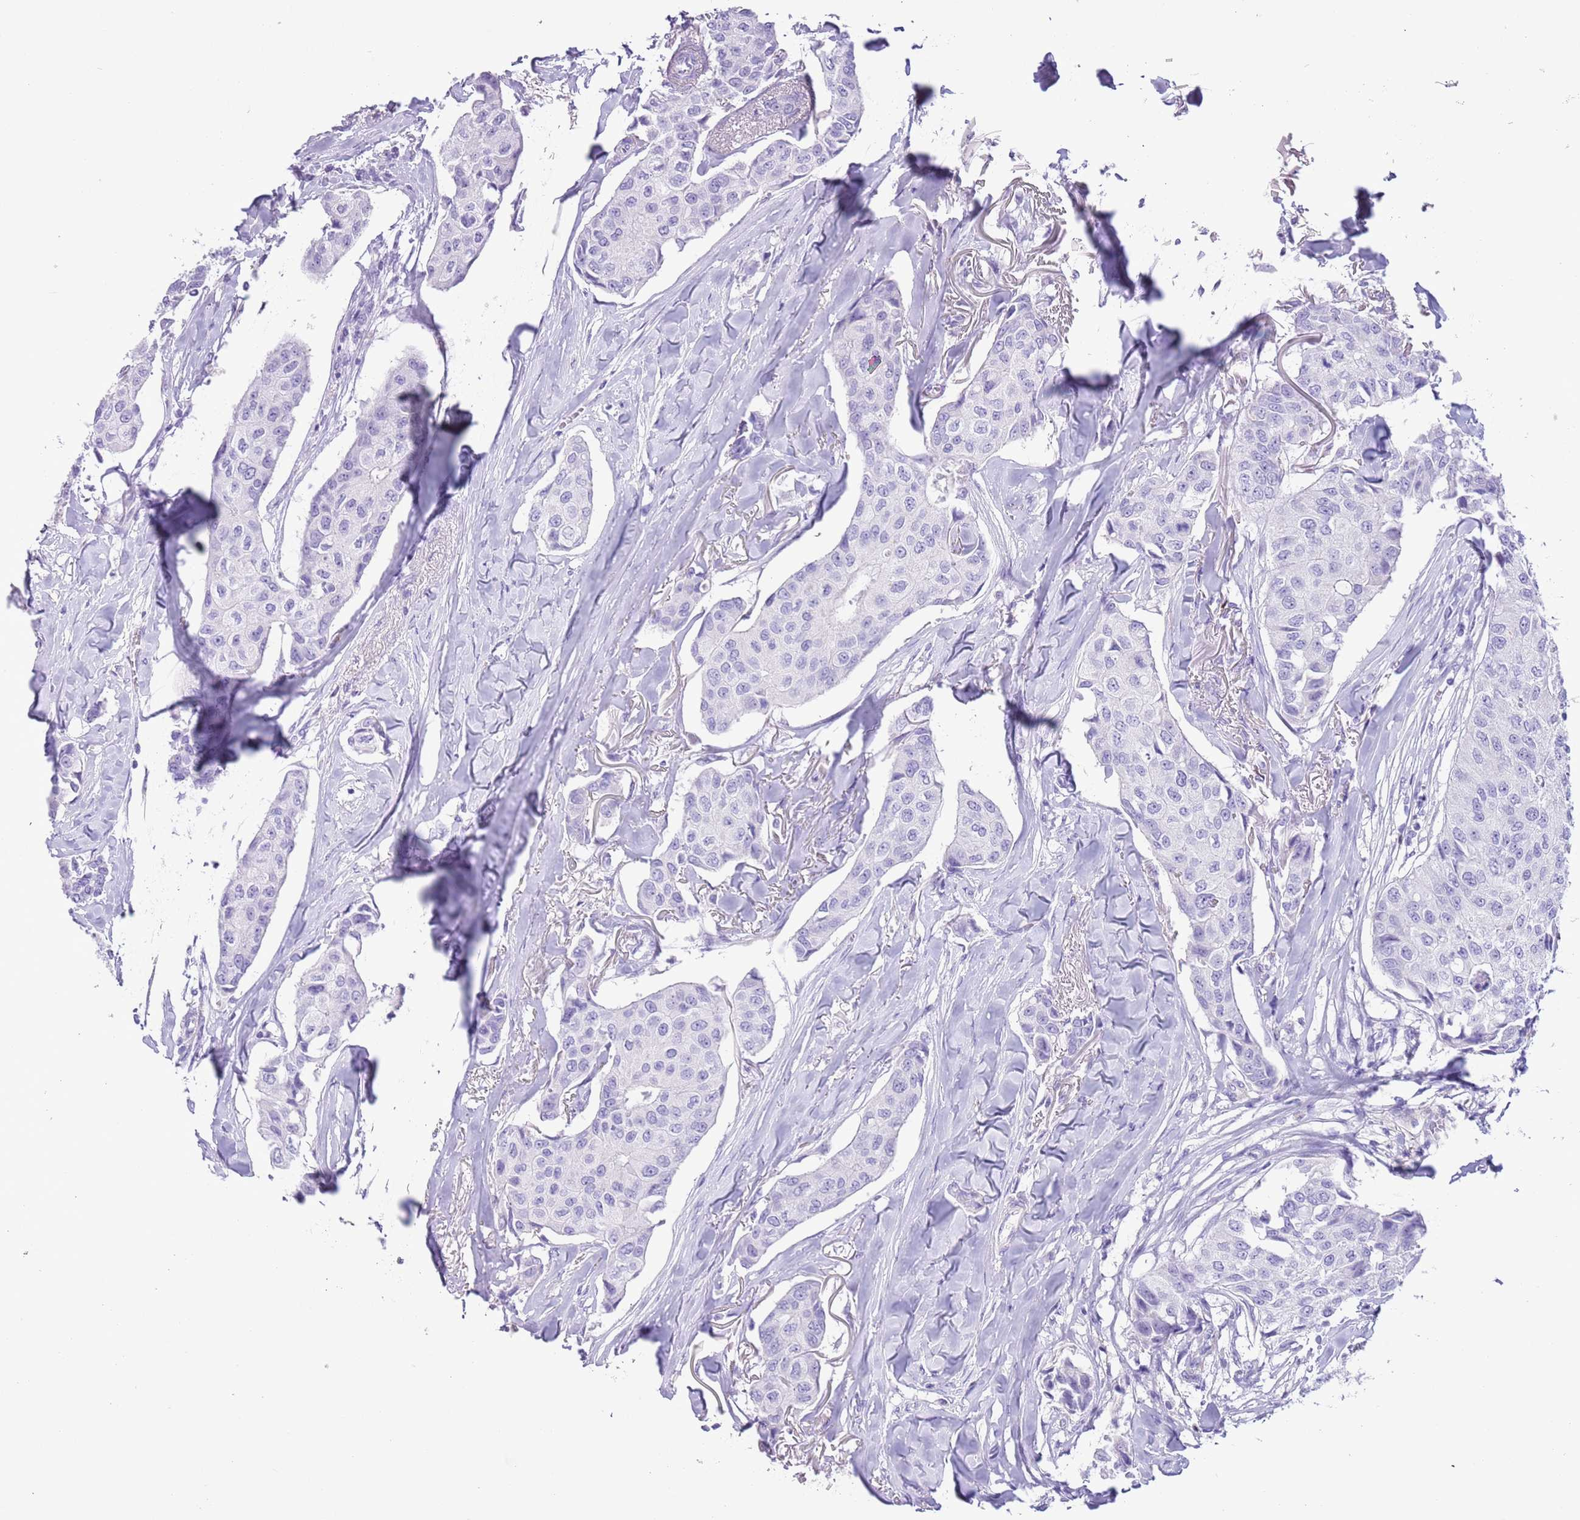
{"staining": {"intensity": "negative", "quantity": "none", "location": "none"}, "tissue": "breast cancer", "cell_type": "Tumor cells", "image_type": "cancer", "snomed": [{"axis": "morphology", "description": "Duct carcinoma"}, {"axis": "topography", "description": "Breast"}], "caption": "The photomicrograph displays no staining of tumor cells in breast cancer.", "gene": "SLC7A14", "patient": {"sex": "female", "age": 80}}